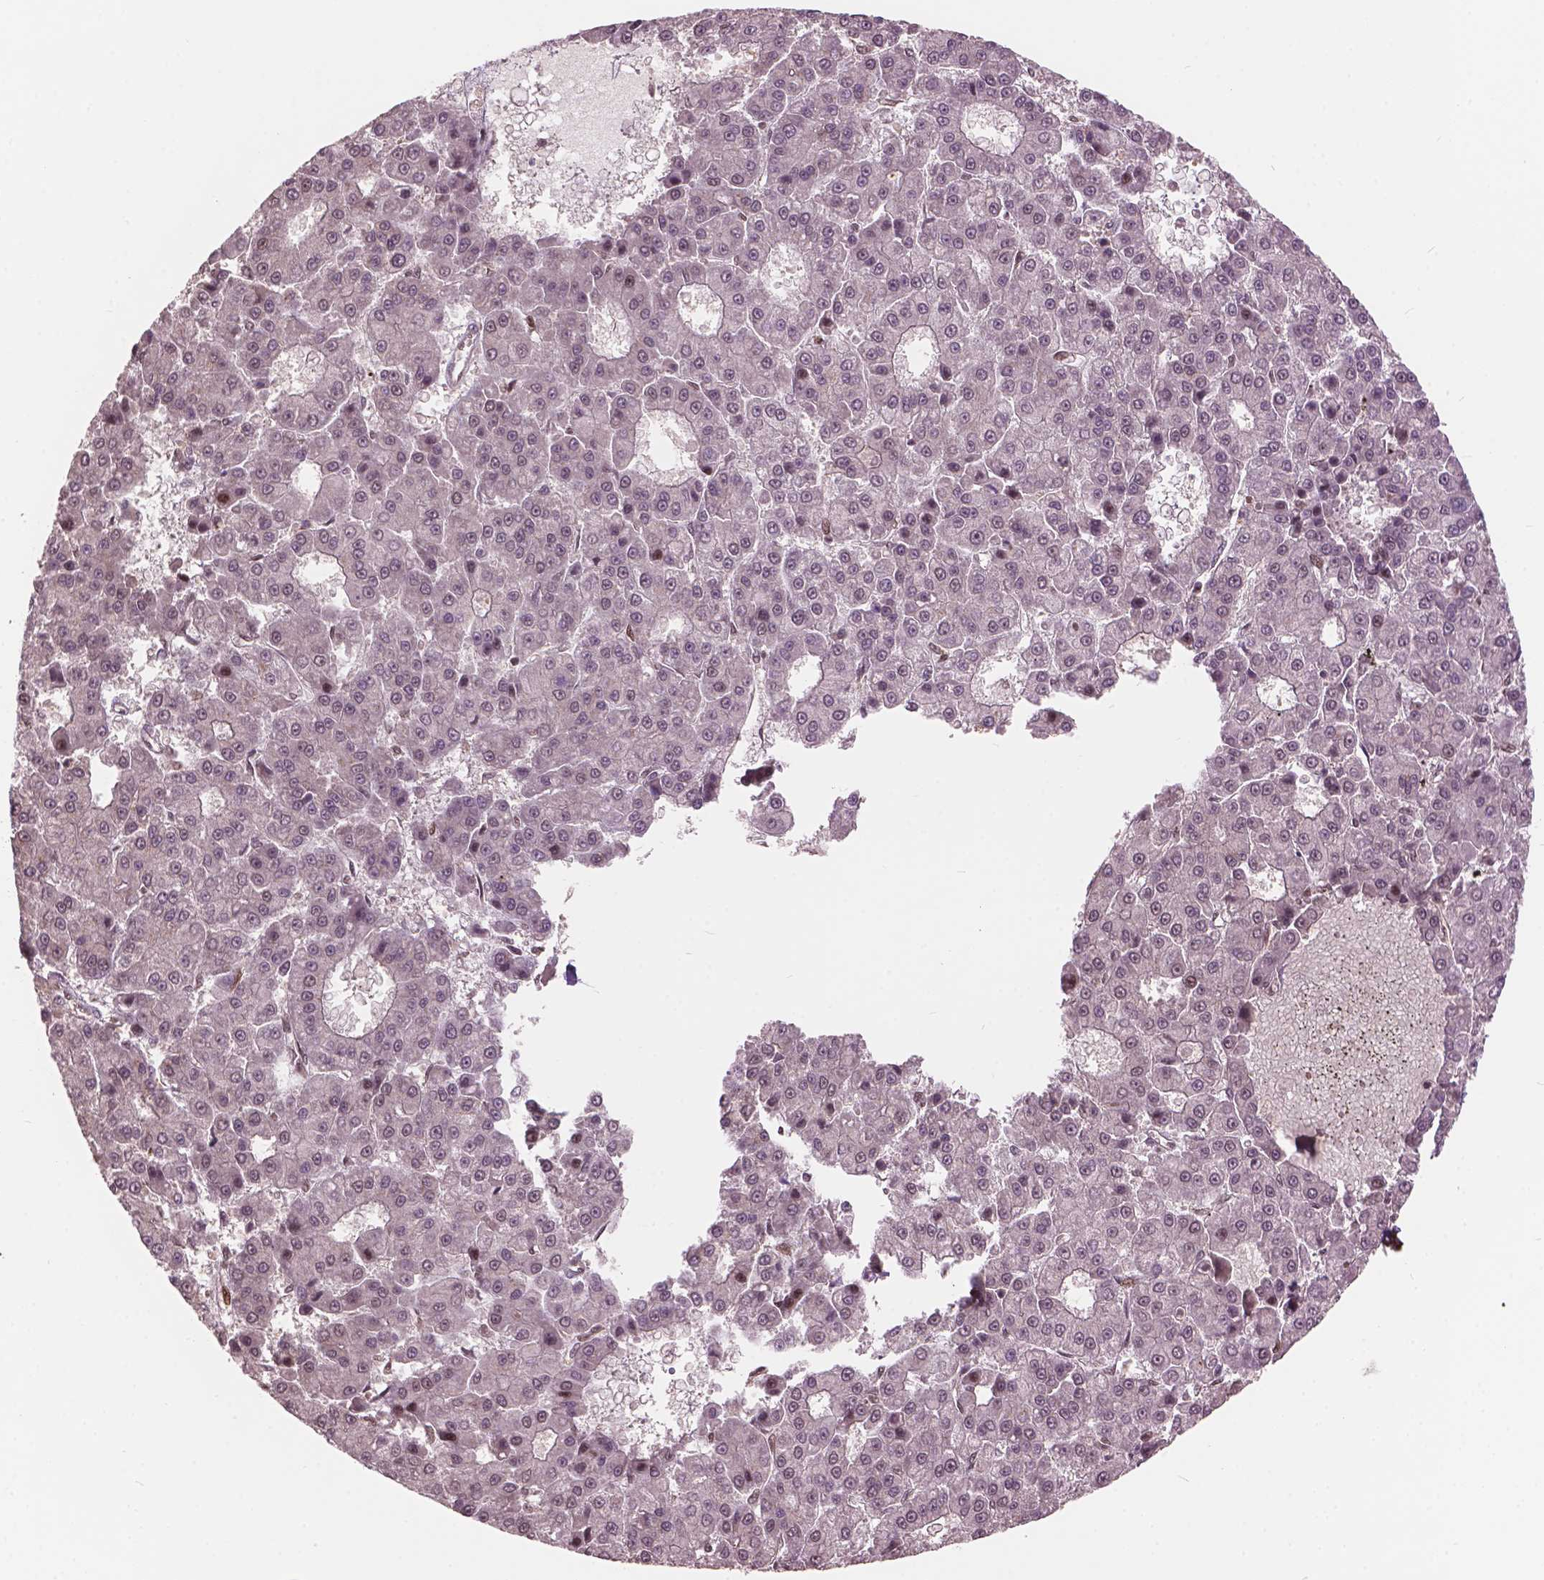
{"staining": {"intensity": "weak", "quantity": "<25%", "location": "nuclear"}, "tissue": "liver cancer", "cell_type": "Tumor cells", "image_type": "cancer", "snomed": [{"axis": "morphology", "description": "Carcinoma, Hepatocellular, NOS"}, {"axis": "topography", "description": "Liver"}], "caption": "Immunohistochemistry (IHC) of liver cancer displays no expression in tumor cells.", "gene": "ANP32B", "patient": {"sex": "male", "age": 70}}